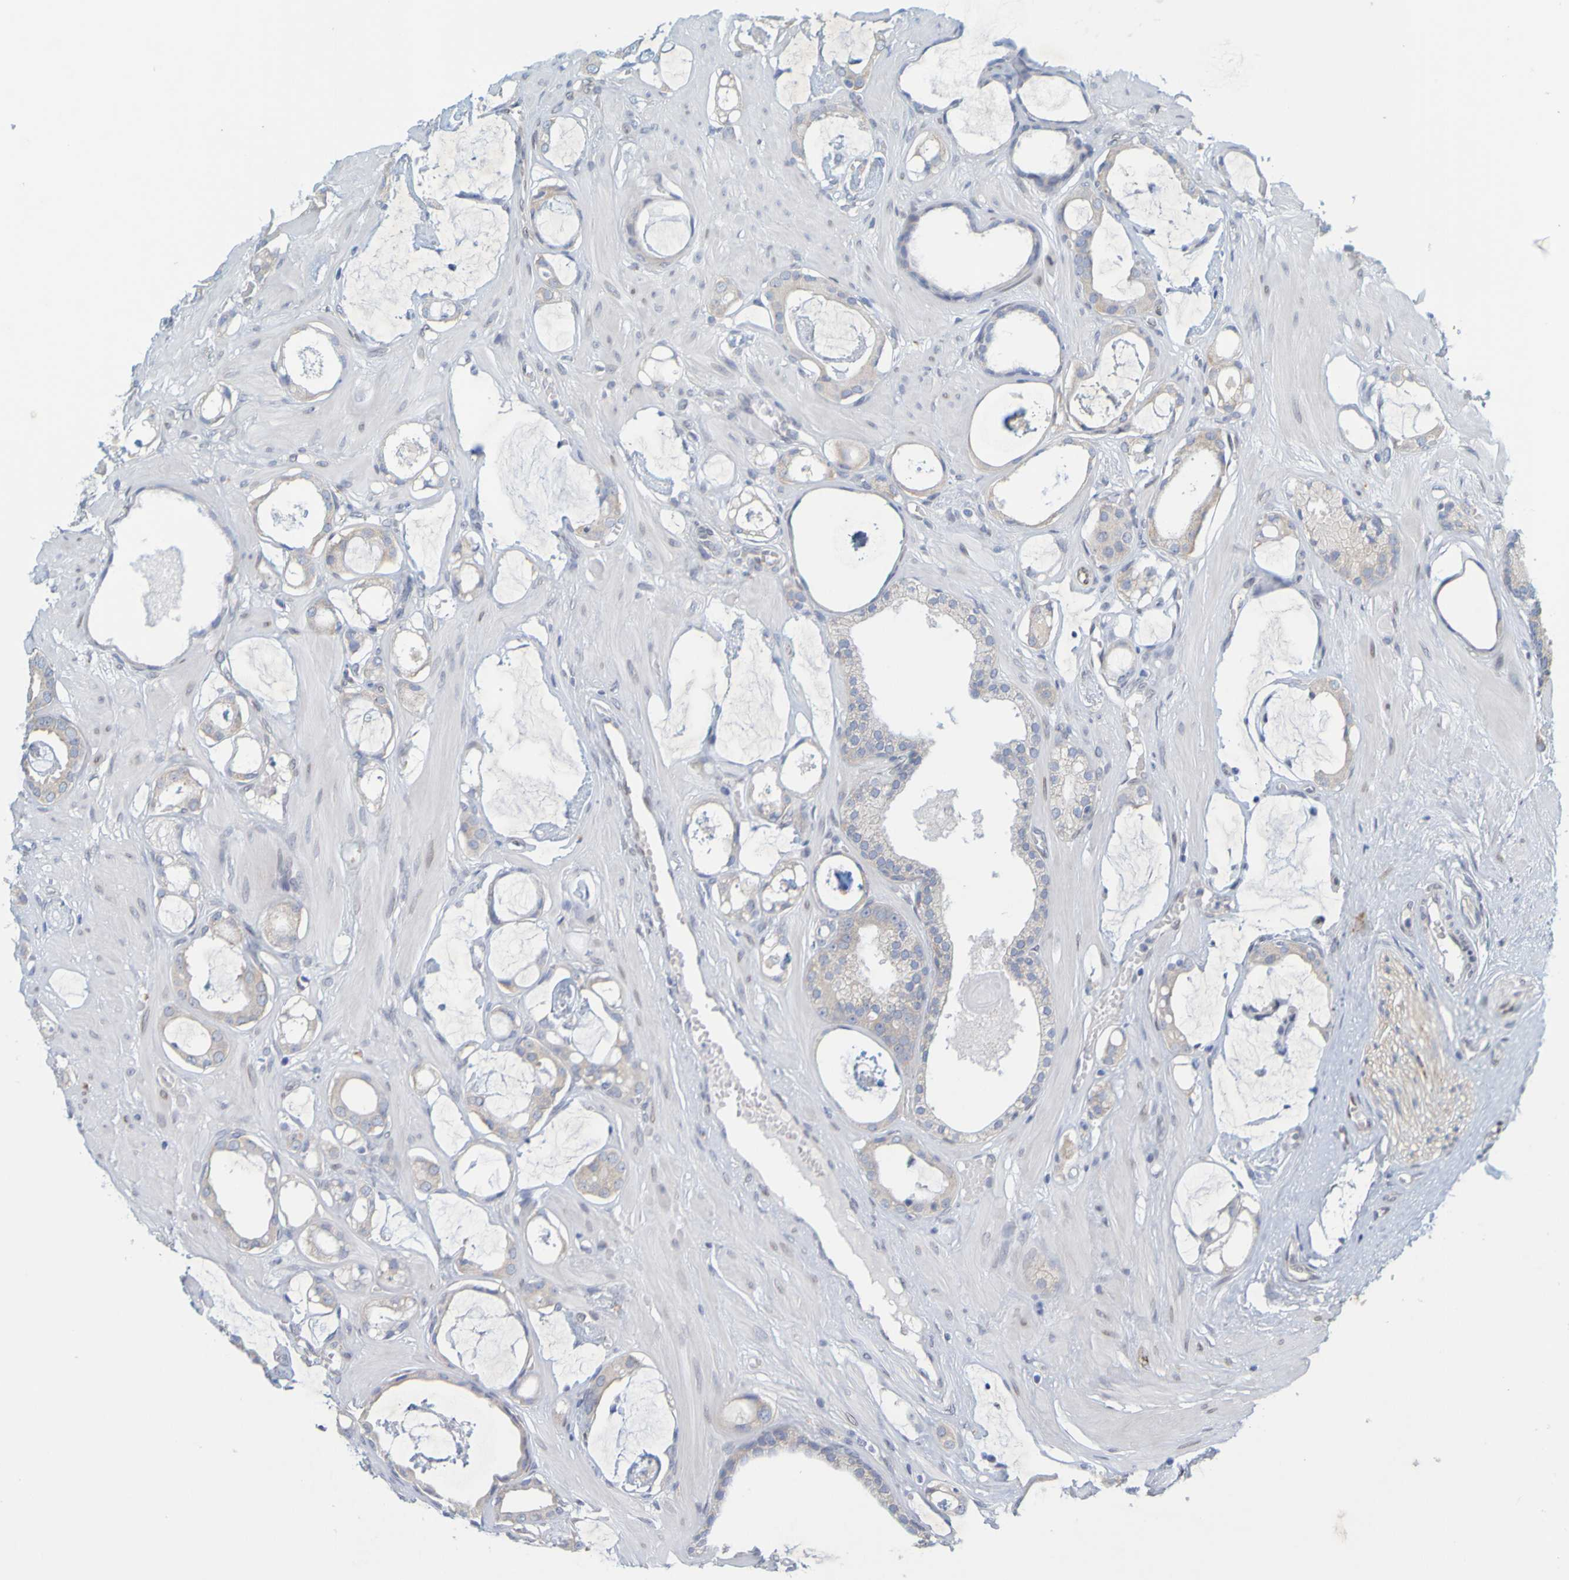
{"staining": {"intensity": "weak", "quantity": ">75%", "location": "cytoplasmic/membranous"}, "tissue": "prostate cancer", "cell_type": "Tumor cells", "image_type": "cancer", "snomed": [{"axis": "morphology", "description": "Adenocarcinoma, Low grade"}, {"axis": "topography", "description": "Prostate"}], "caption": "This is an image of immunohistochemistry staining of low-grade adenocarcinoma (prostate), which shows weak staining in the cytoplasmic/membranous of tumor cells.", "gene": "MAG", "patient": {"sex": "male", "age": 53}}